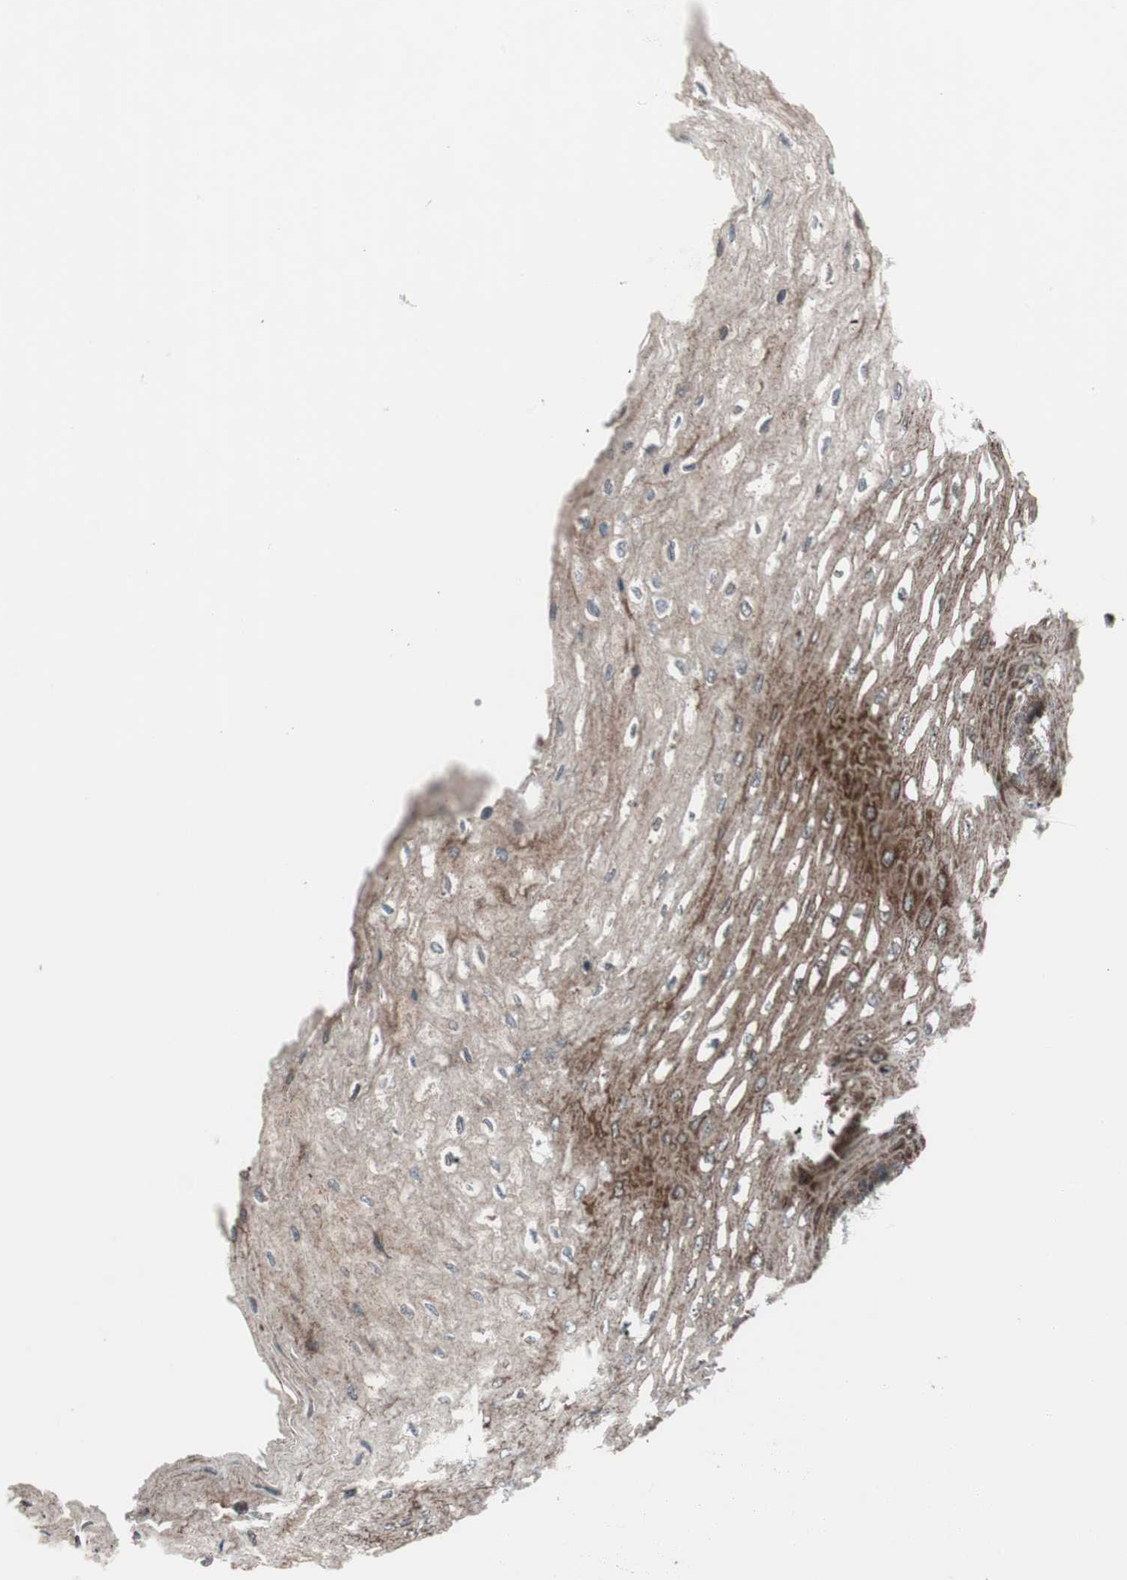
{"staining": {"intensity": "strong", "quantity": ">75%", "location": "cytoplasmic/membranous"}, "tissue": "esophagus", "cell_type": "Squamous epithelial cells", "image_type": "normal", "snomed": [{"axis": "morphology", "description": "Normal tissue, NOS"}, {"axis": "topography", "description": "Esophagus"}], "caption": "Esophagus stained with DAB (3,3'-diaminobenzidine) immunohistochemistry (IHC) reveals high levels of strong cytoplasmic/membranous expression in approximately >75% of squamous epithelial cells.", "gene": "CCL14", "patient": {"sex": "female", "age": 72}}